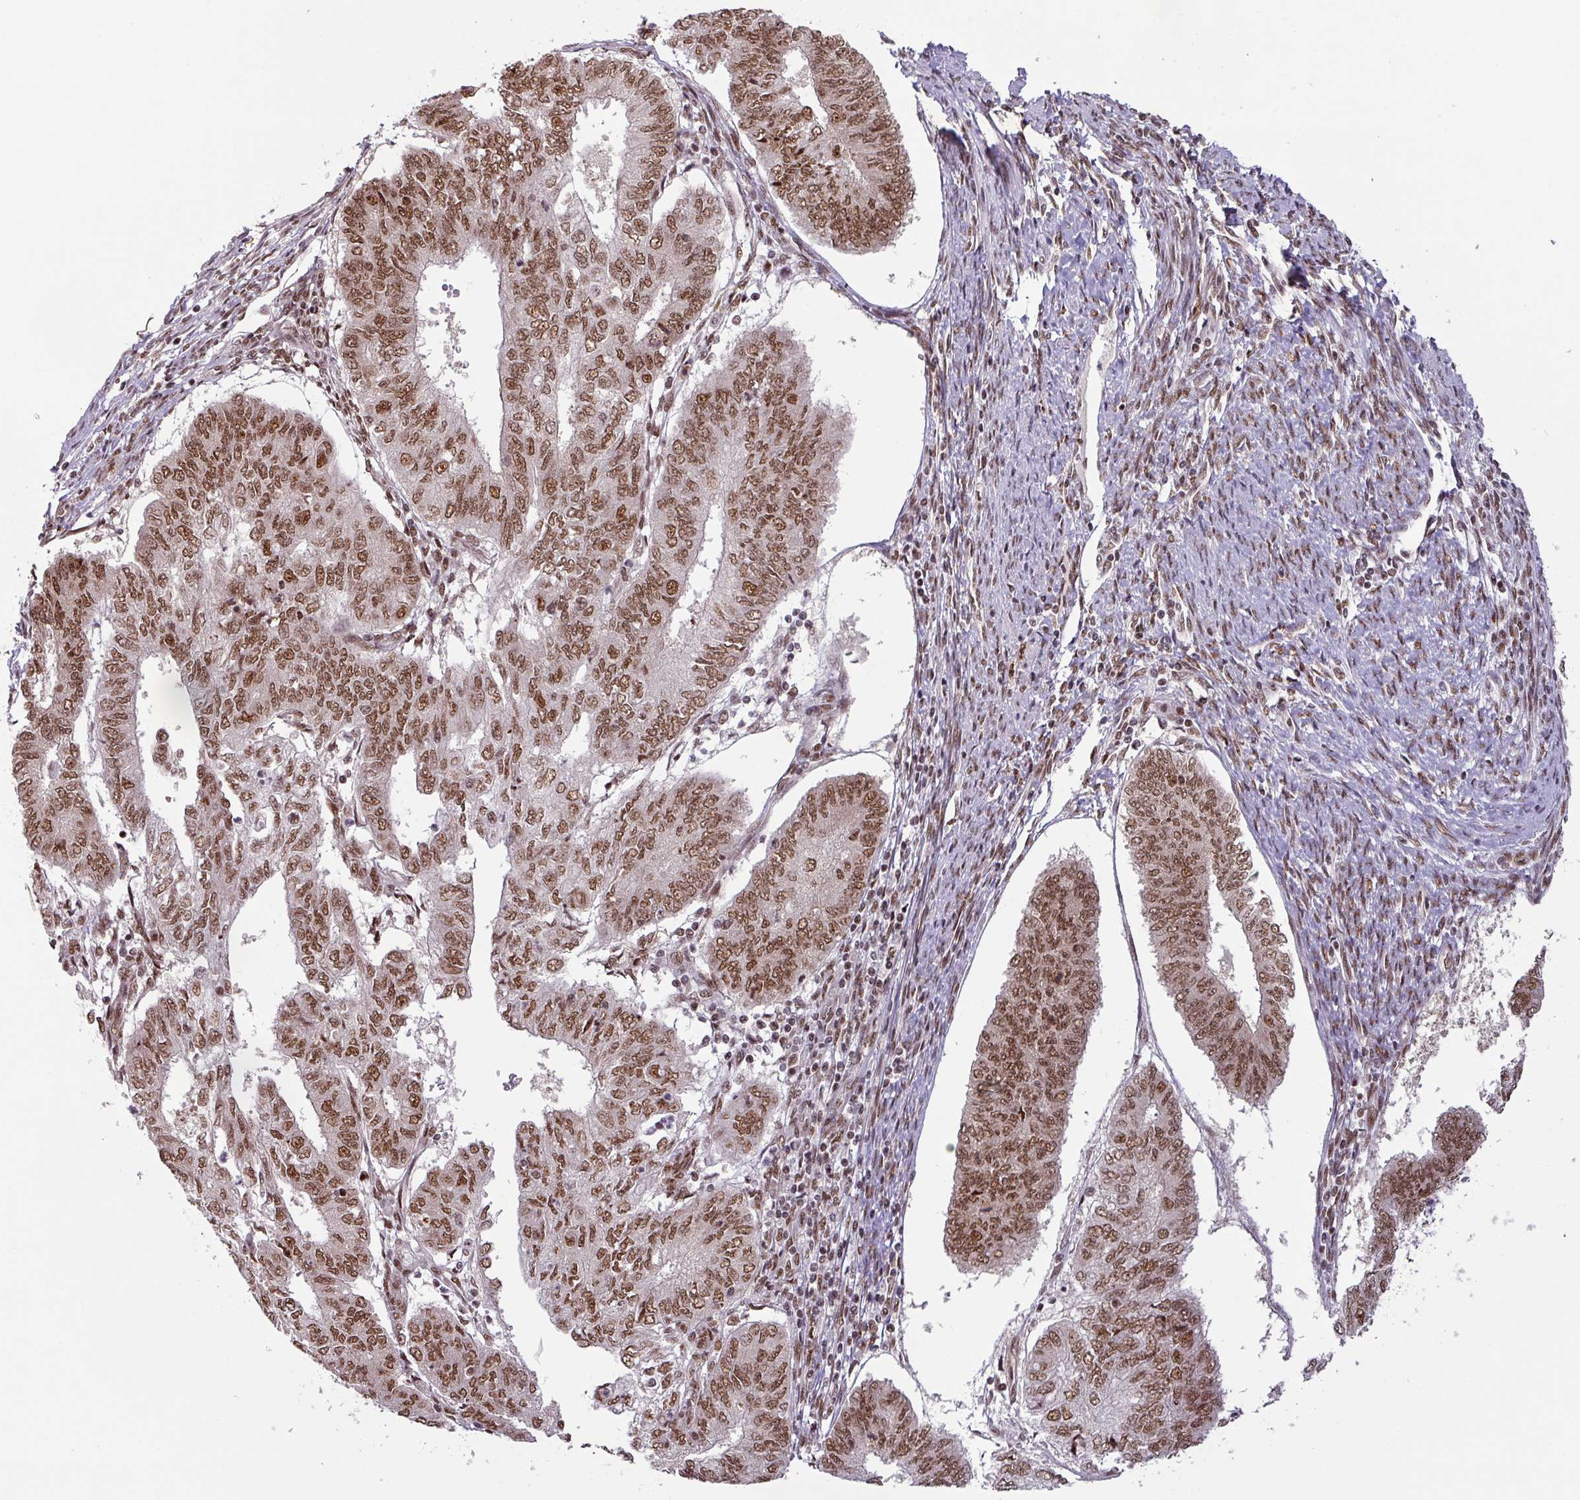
{"staining": {"intensity": "moderate", "quantity": ">75%", "location": "nuclear"}, "tissue": "endometrial cancer", "cell_type": "Tumor cells", "image_type": "cancer", "snomed": [{"axis": "morphology", "description": "Adenocarcinoma, NOS"}, {"axis": "topography", "description": "Endometrium"}], "caption": "Endometrial cancer stained with DAB IHC demonstrates medium levels of moderate nuclear expression in approximately >75% of tumor cells.", "gene": "SRSF2", "patient": {"sex": "female", "age": 68}}